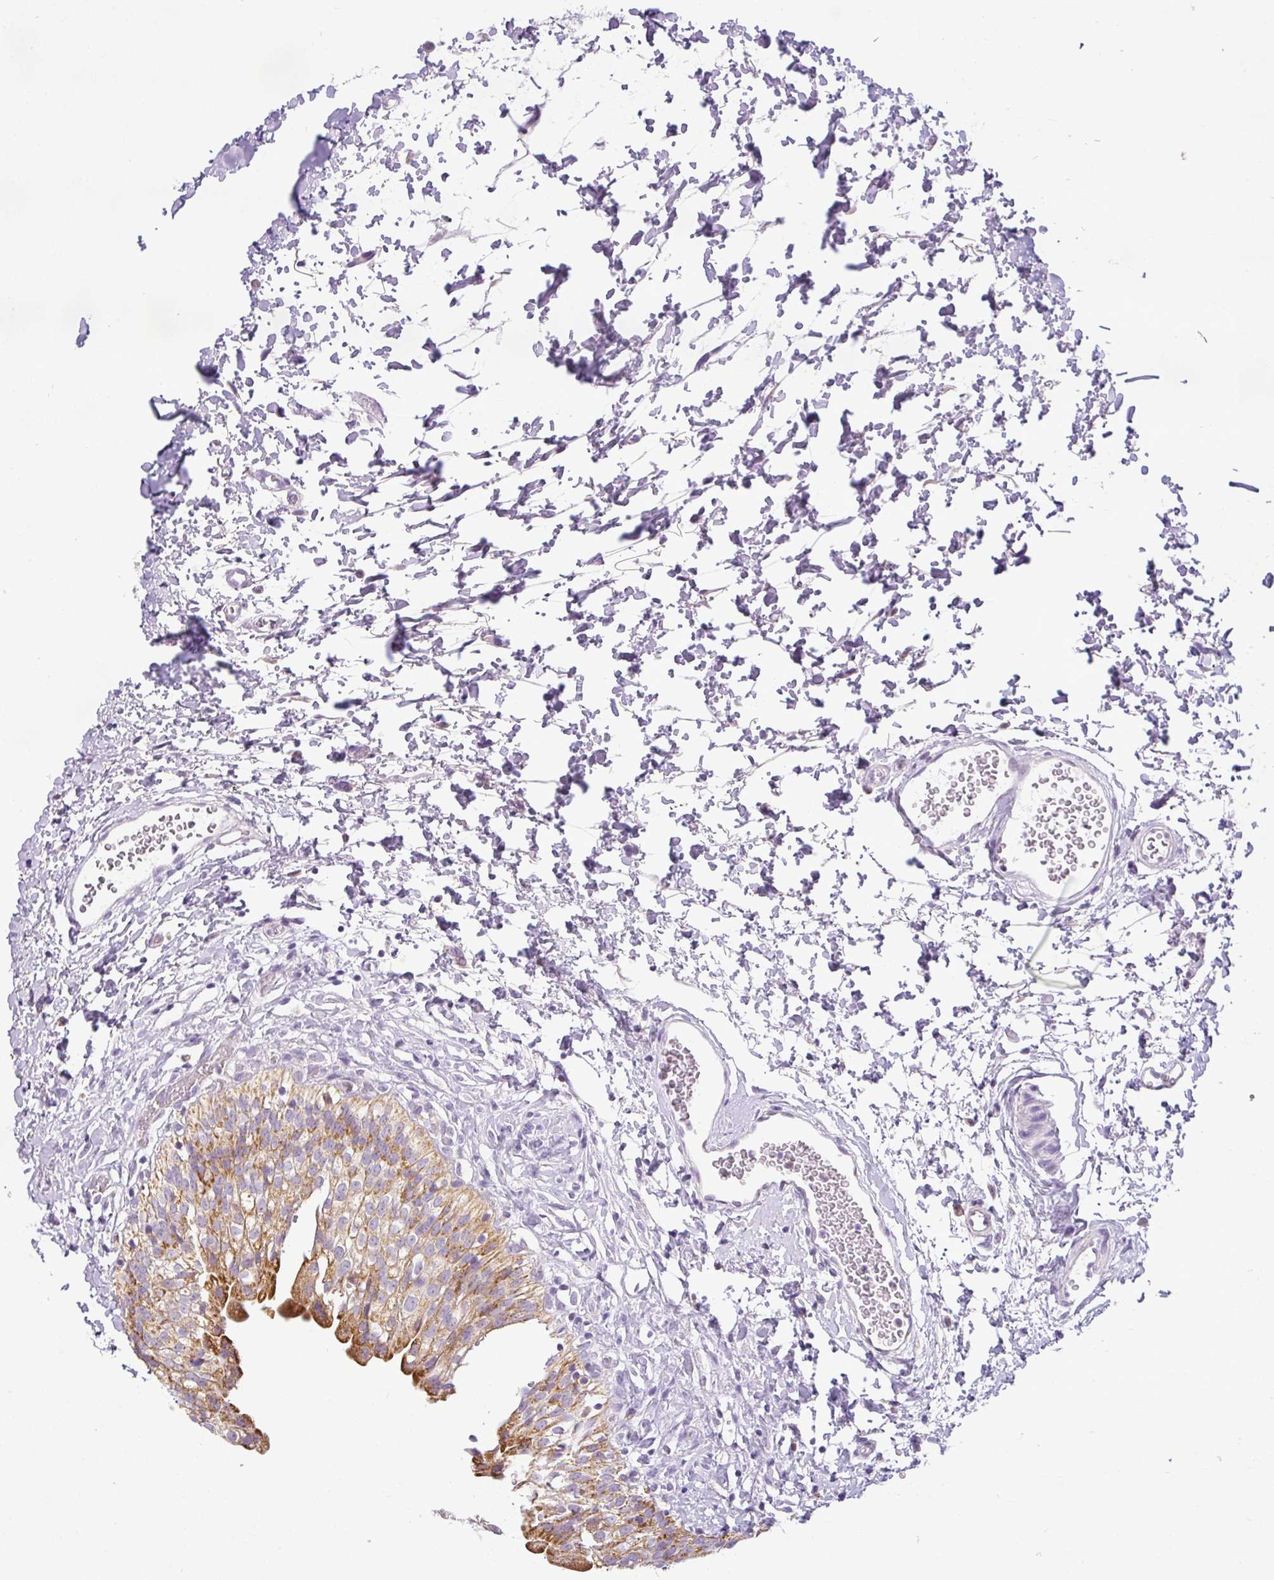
{"staining": {"intensity": "moderate", "quantity": ">75%", "location": "cytoplasmic/membranous"}, "tissue": "urinary bladder", "cell_type": "Urothelial cells", "image_type": "normal", "snomed": [{"axis": "morphology", "description": "Normal tissue, NOS"}, {"axis": "topography", "description": "Urinary bladder"}], "caption": "Immunohistochemical staining of unremarkable urinary bladder displays >75% levels of moderate cytoplasmic/membranous protein staining in about >75% of urothelial cells. (brown staining indicates protein expression, while blue staining denotes nuclei).", "gene": "HMCN2", "patient": {"sex": "male", "age": 51}}